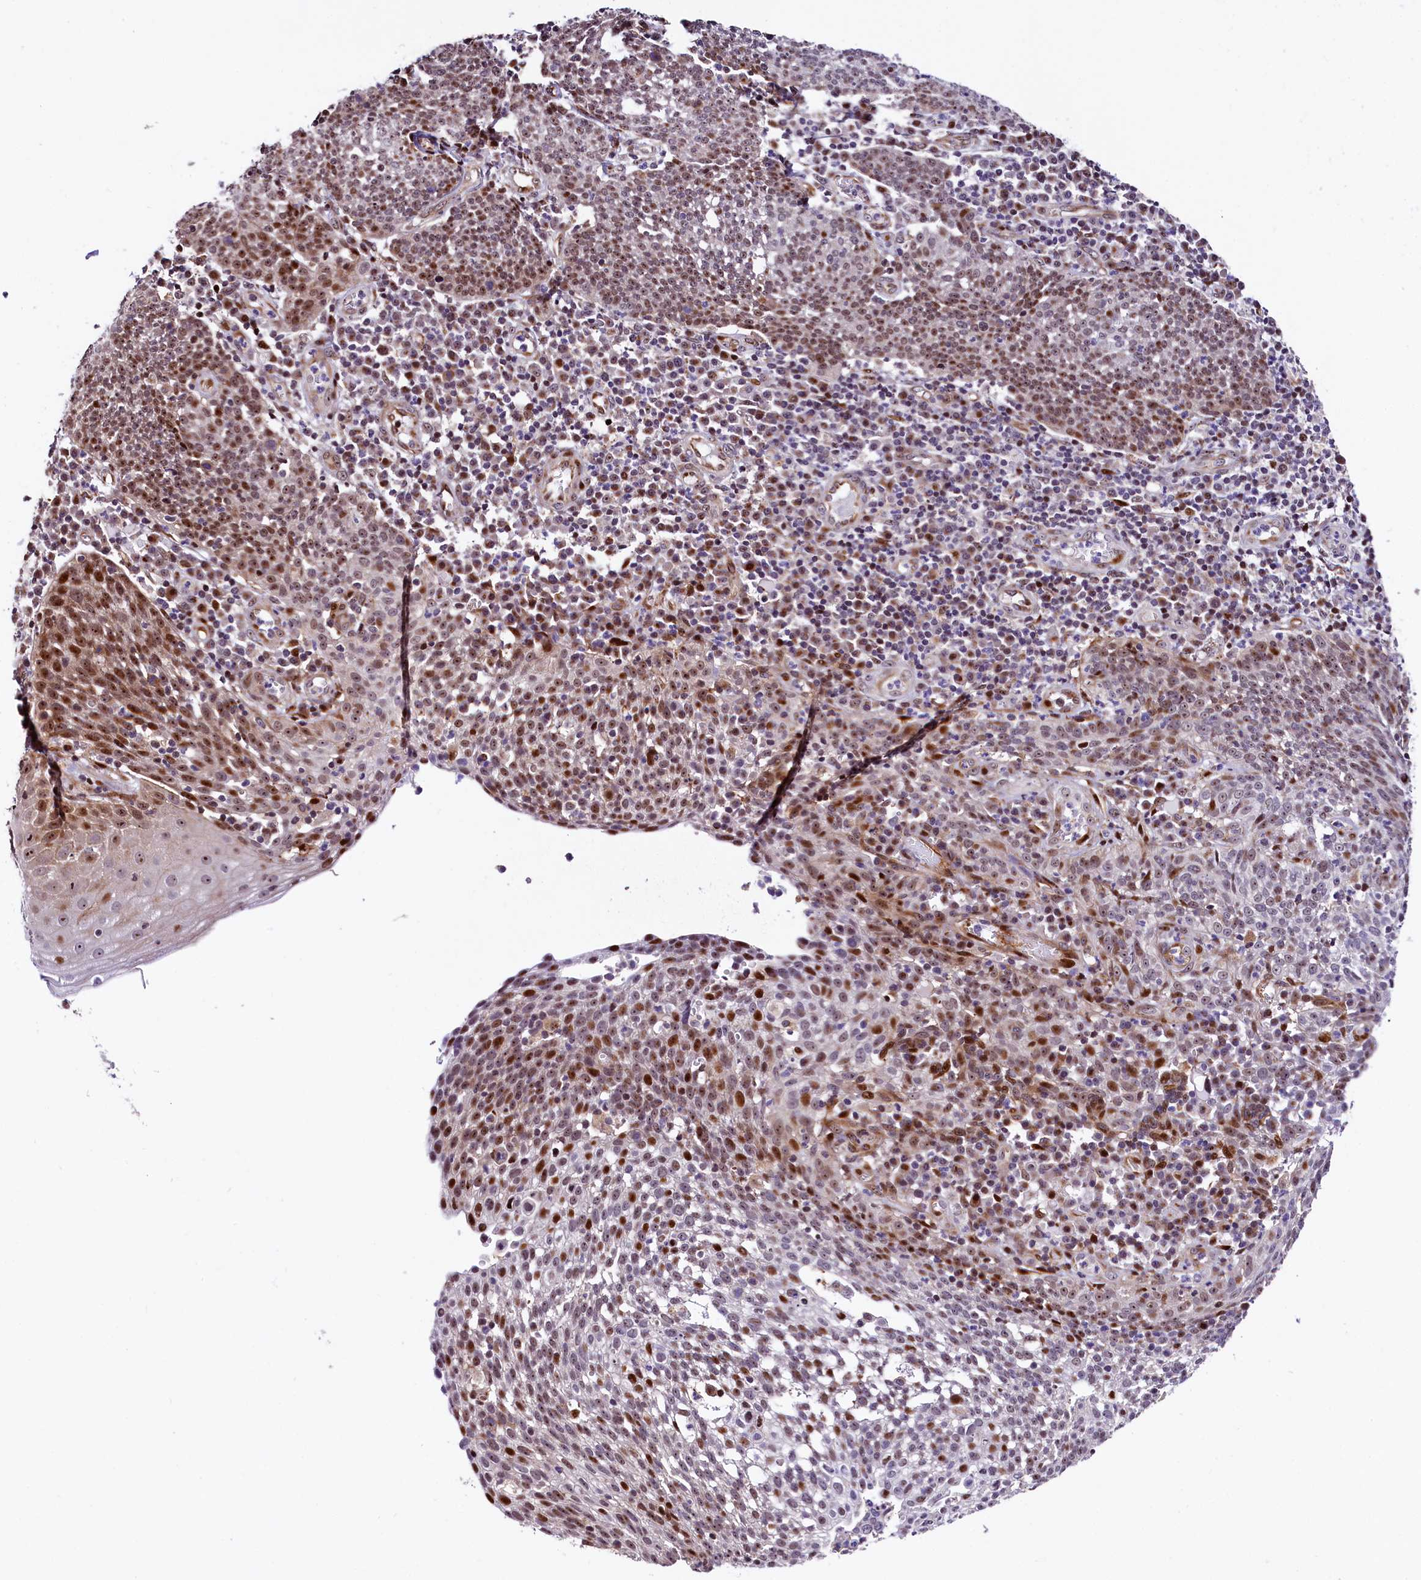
{"staining": {"intensity": "moderate", "quantity": "25%-75%", "location": "nuclear"}, "tissue": "cervical cancer", "cell_type": "Tumor cells", "image_type": "cancer", "snomed": [{"axis": "morphology", "description": "Squamous cell carcinoma, NOS"}, {"axis": "topography", "description": "Cervix"}], "caption": "Immunohistochemical staining of cervical squamous cell carcinoma reveals medium levels of moderate nuclear protein staining in about 25%-75% of tumor cells.", "gene": "TRMT112", "patient": {"sex": "female", "age": 34}}